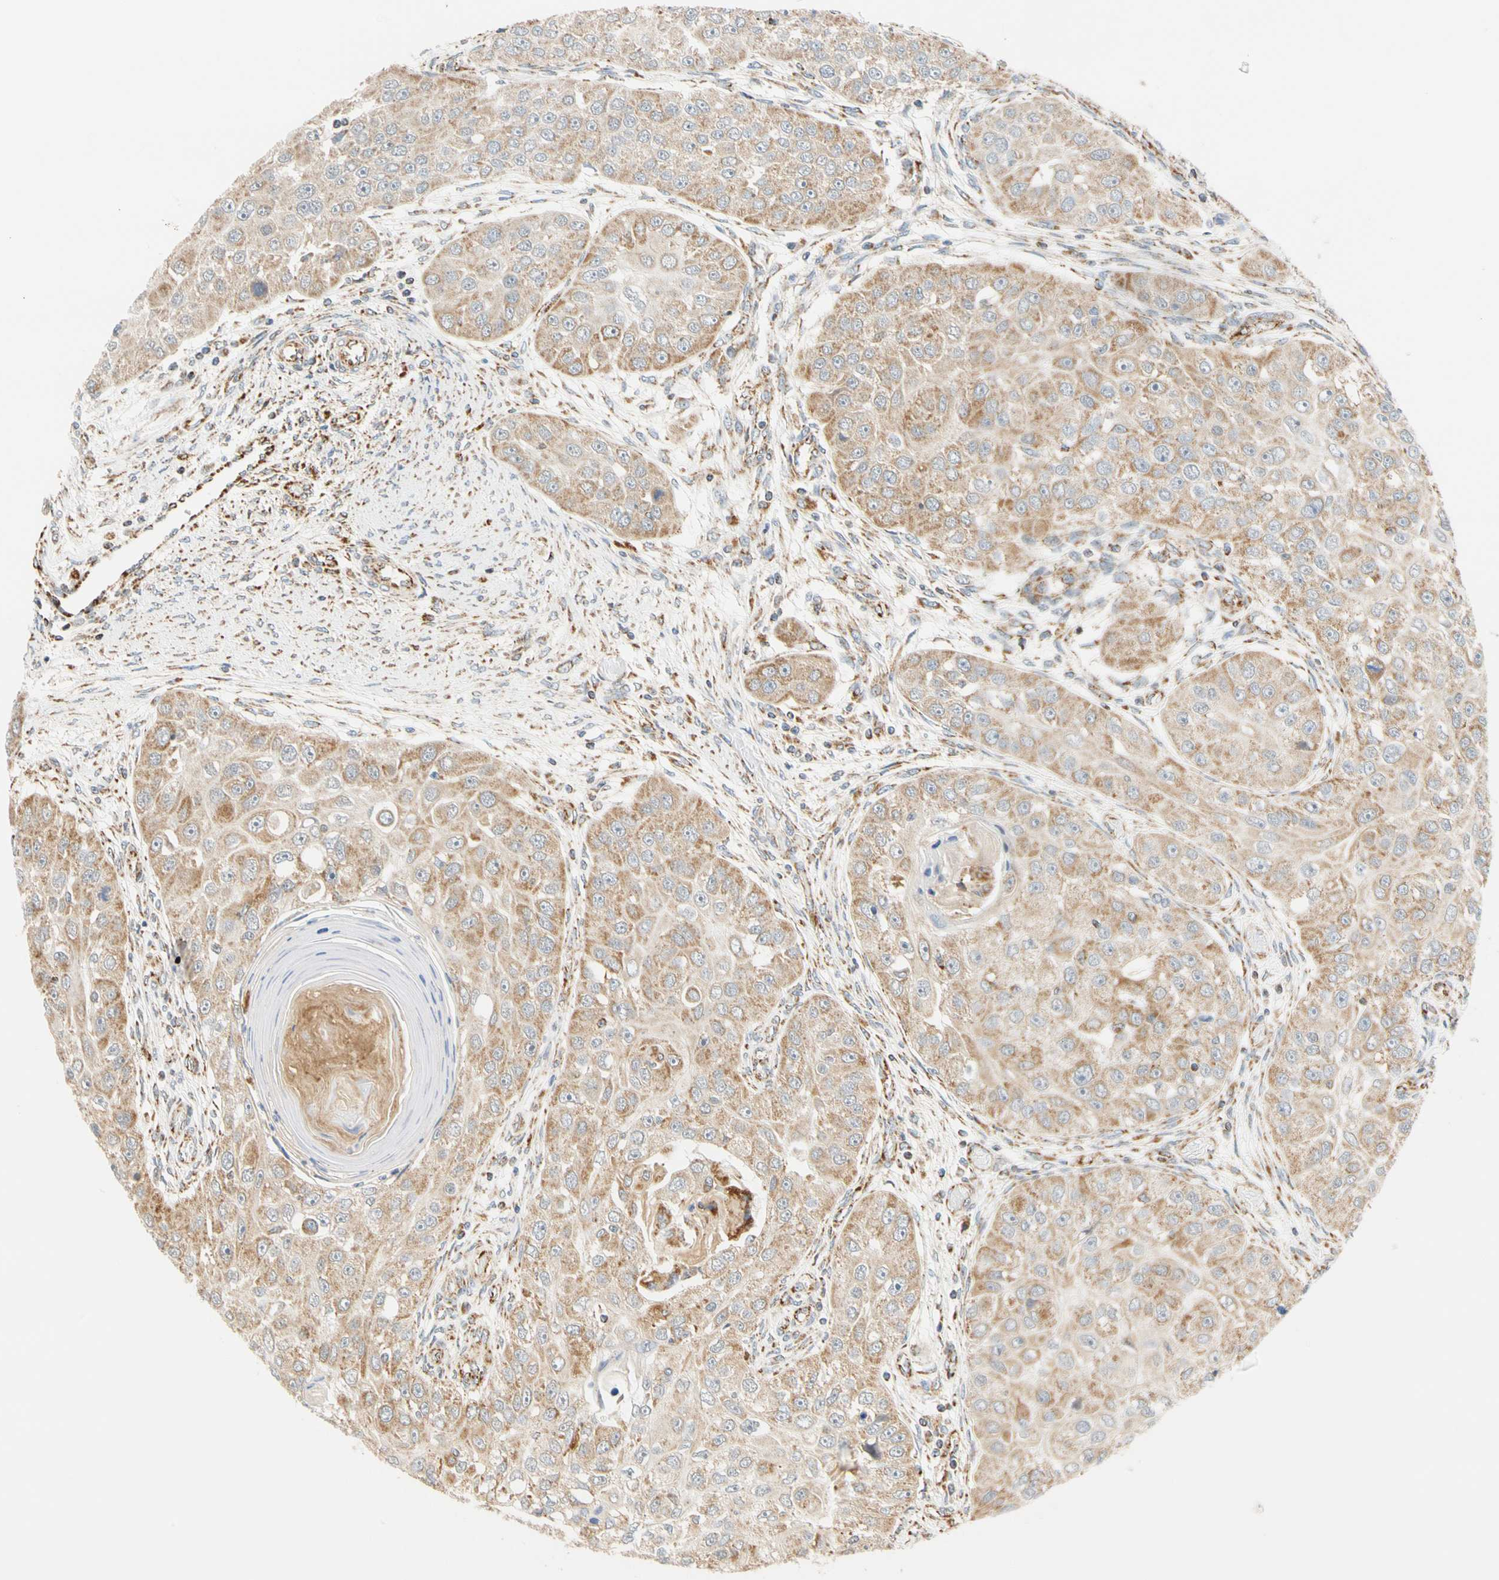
{"staining": {"intensity": "weak", "quantity": ">75%", "location": "cytoplasmic/membranous"}, "tissue": "head and neck cancer", "cell_type": "Tumor cells", "image_type": "cancer", "snomed": [{"axis": "morphology", "description": "Normal tissue, NOS"}, {"axis": "morphology", "description": "Squamous cell carcinoma, NOS"}, {"axis": "topography", "description": "Skeletal muscle"}, {"axis": "topography", "description": "Head-Neck"}], "caption": "Immunohistochemistry (DAB (3,3'-diaminobenzidine)) staining of human head and neck cancer demonstrates weak cytoplasmic/membranous protein staining in approximately >75% of tumor cells.", "gene": "SFXN3", "patient": {"sex": "male", "age": 51}}